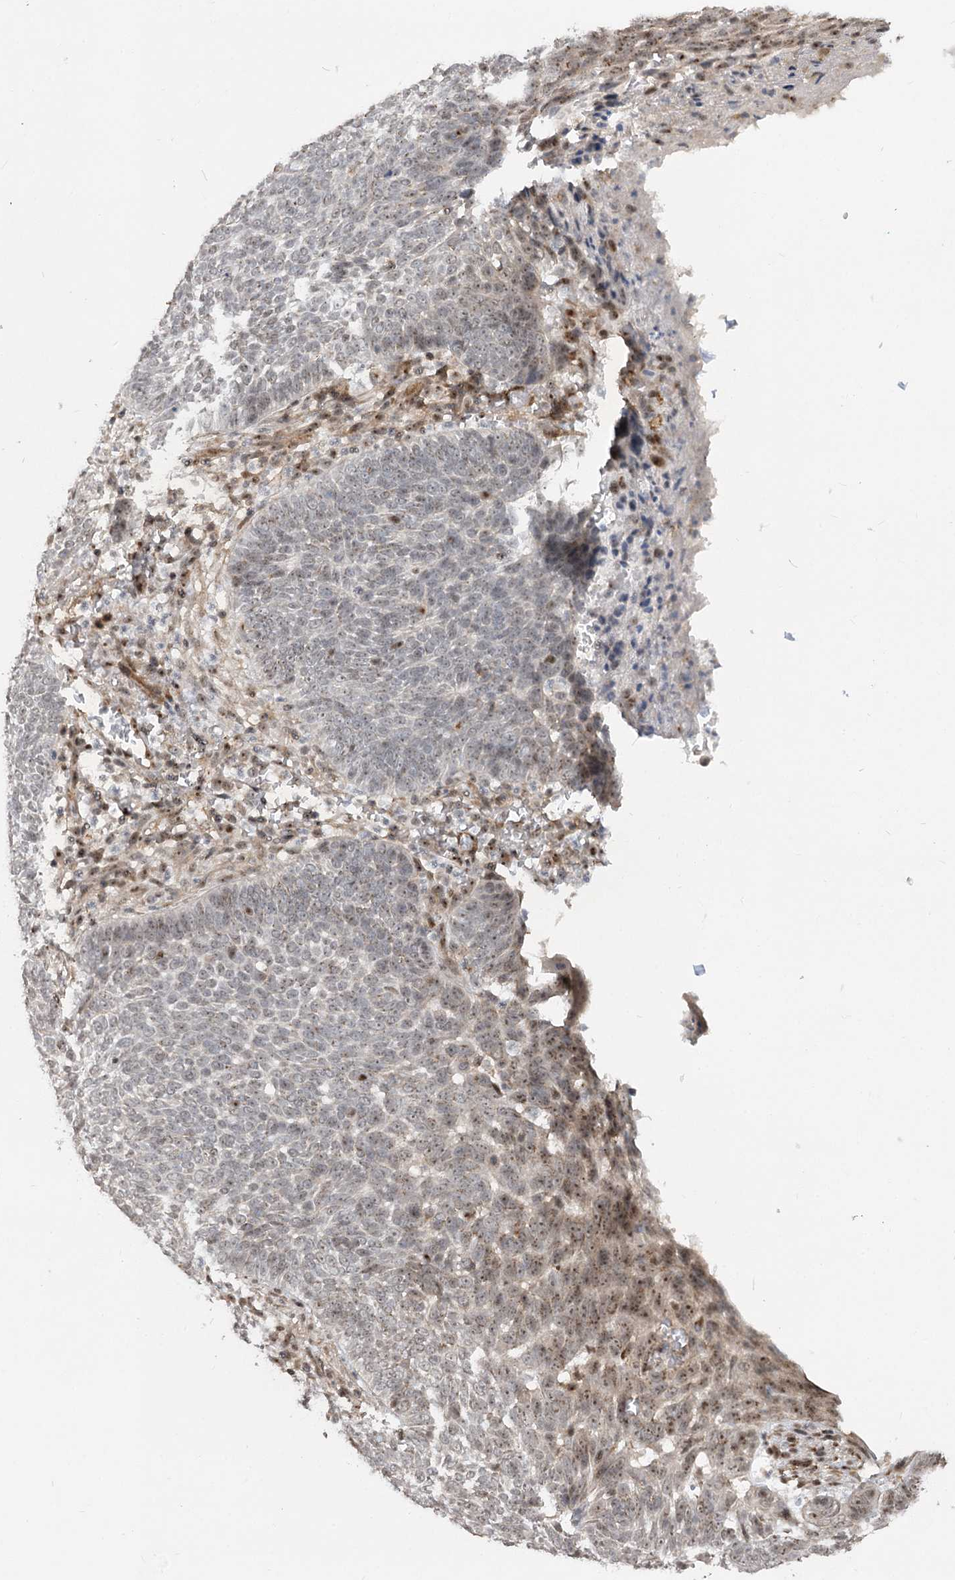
{"staining": {"intensity": "moderate", "quantity": "<25%", "location": "nuclear"}, "tissue": "skin cancer", "cell_type": "Tumor cells", "image_type": "cancer", "snomed": [{"axis": "morphology", "description": "Normal tissue, NOS"}, {"axis": "morphology", "description": "Basal cell carcinoma"}, {"axis": "topography", "description": "Skin"}], "caption": "Moderate nuclear protein positivity is seen in about <25% of tumor cells in skin cancer.", "gene": "GNL3L", "patient": {"sex": "male", "age": 64}}